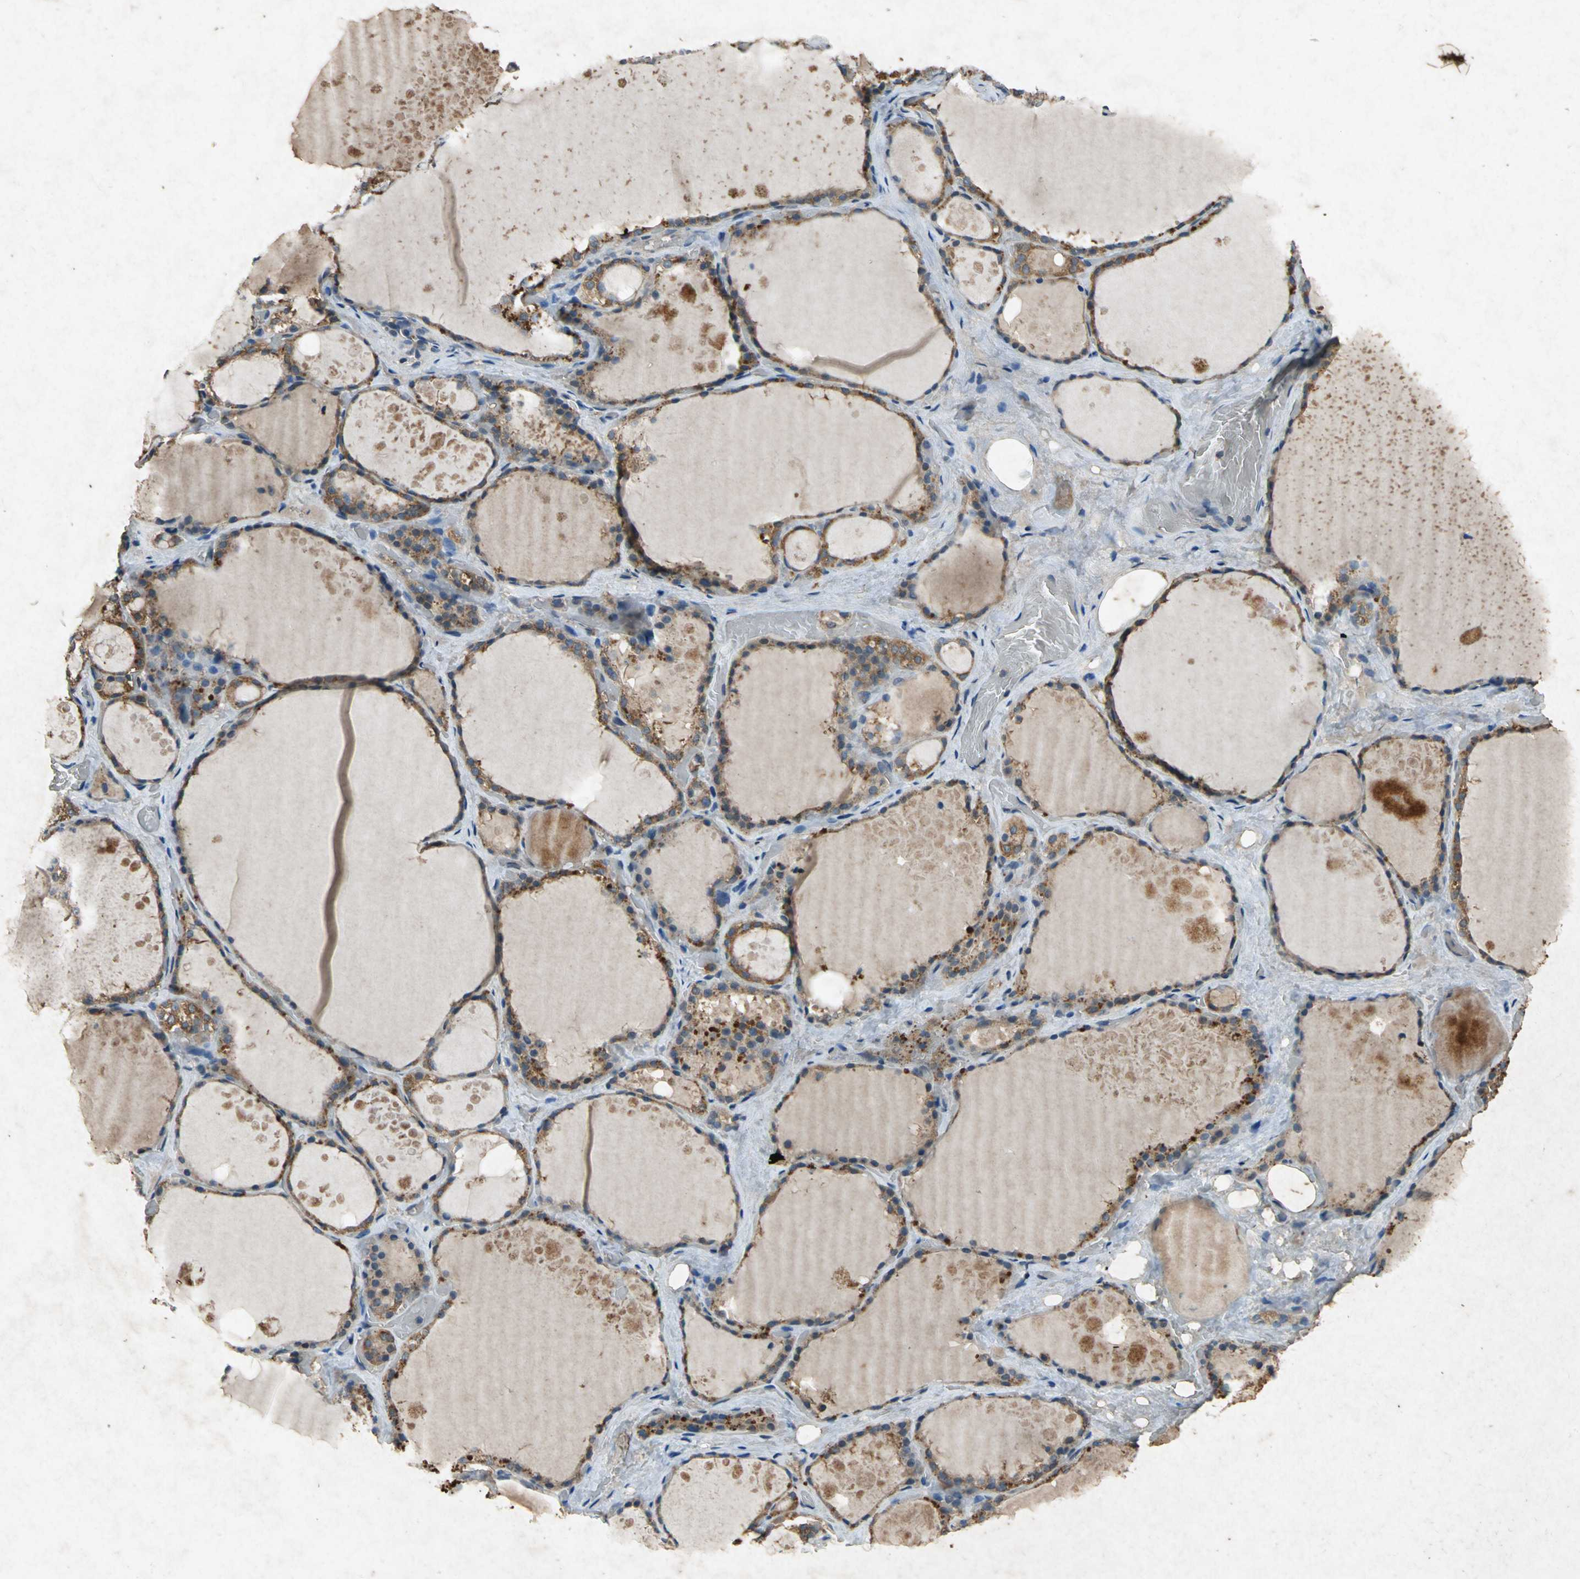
{"staining": {"intensity": "moderate", "quantity": ">75%", "location": "cytoplasmic/membranous"}, "tissue": "thyroid gland", "cell_type": "Glandular cells", "image_type": "normal", "snomed": [{"axis": "morphology", "description": "Normal tissue, NOS"}, {"axis": "topography", "description": "Thyroid gland"}], "caption": "Protein staining of normal thyroid gland demonstrates moderate cytoplasmic/membranous staining in approximately >75% of glandular cells. The staining was performed using DAB to visualize the protein expression in brown, while the nuclei were stained in blue with hematoxylin (Magnification: 20x).", "gene": "HSP90AB1", "patient": {"sex": "male", "age": 61}}